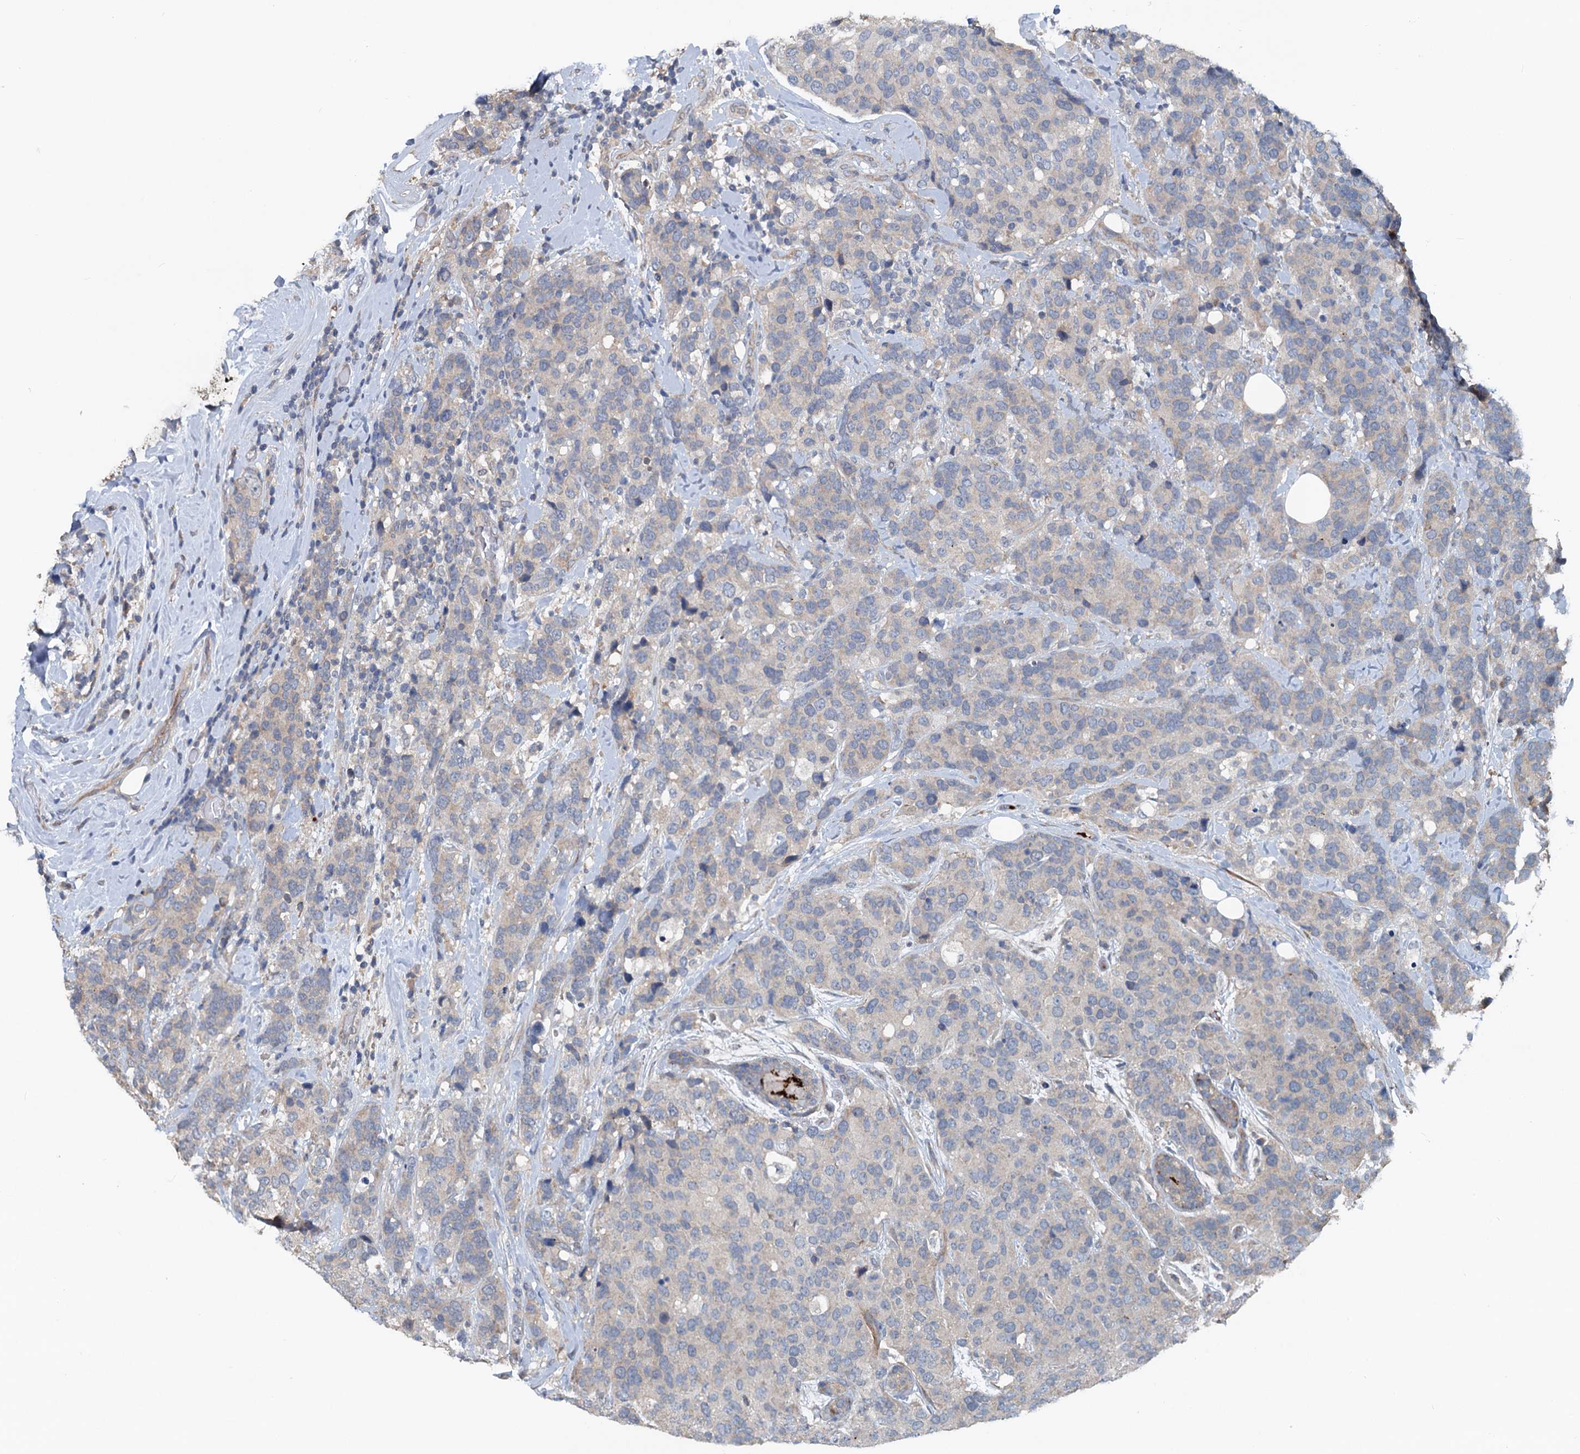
{"staining": {"intensity": "weak", "quantity": "<25%", "location": "cytoplasmic/membranous"}, "tissue": "breast cancer", "cell_type": "Tumor cells", "image_type": "cancer", "snomed": [{"axis": "morphology", "description": "Lobular carcinoma"}, {"axis": "topography", "description": "Breast"}], "caption": "Immunohistochemistry micrograph of neoplastic tissue: breast cancer stained with DAB (3,3'-diaminobenzidine) reveals no significant protein positivity in tumor cells.", "gene": "TEDC1", "patient": {"sex": "female", "age": 59}}